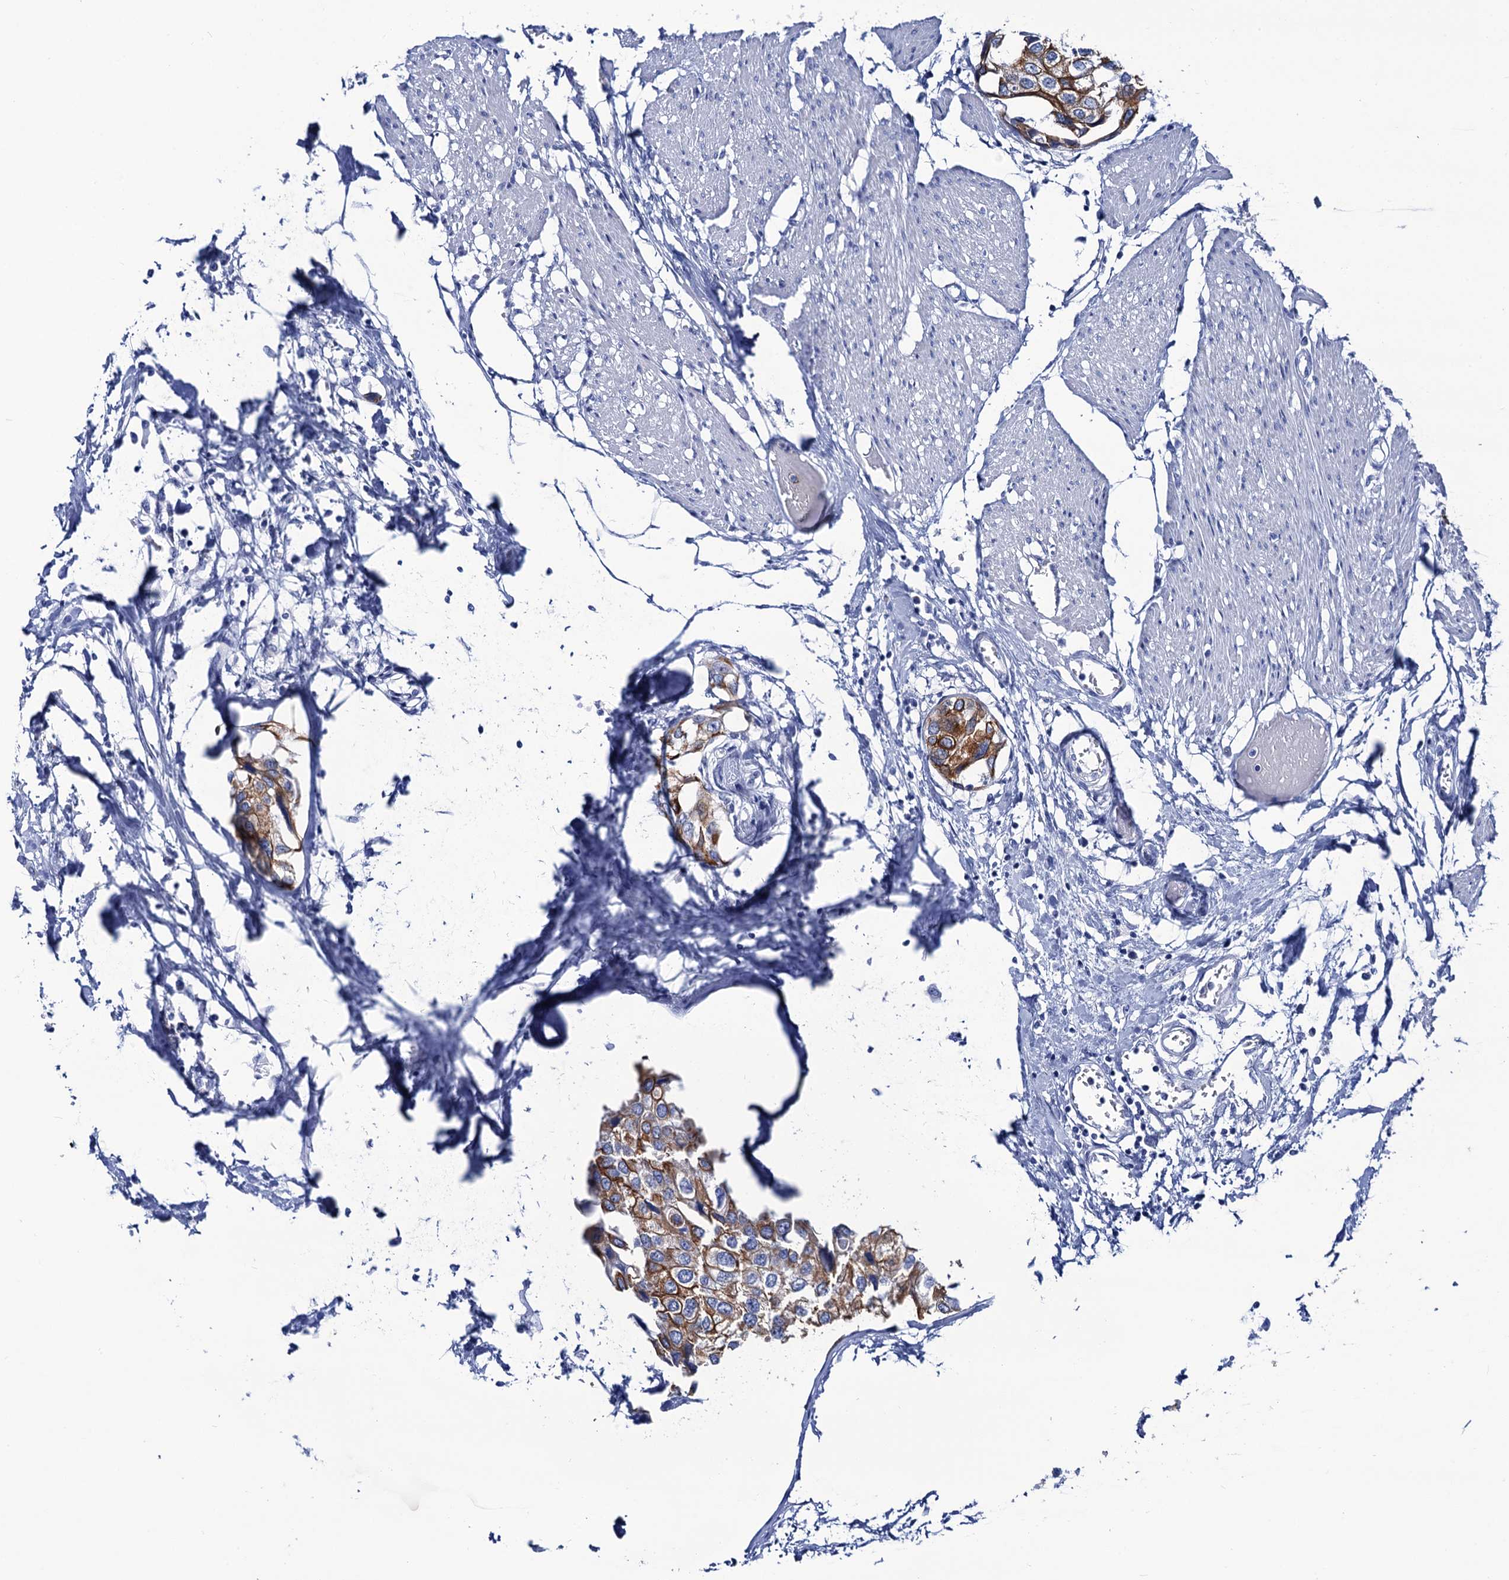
{"staining": {"intensity": "moderate", "quantity": ">75%", "location": "cytoplasmic/membranous"}, "tissue": "urothelial cancer", "cell_type": "Tumor cells", "image_type": "cancer", "snomed": [{"axis": "morphology", "description": "Urothelial carcinoma, High grade"}, {"axis": "topography", "description": "Urinary bladder"}], "caption": "Immunohistochemical staining of urothelial cancer shows moderate cytoplasmic/membranous protein staining in approximately >75% of tumor cells.", "gene": "RAB3IP", "patient": {"sex": "male", "age": 64}}